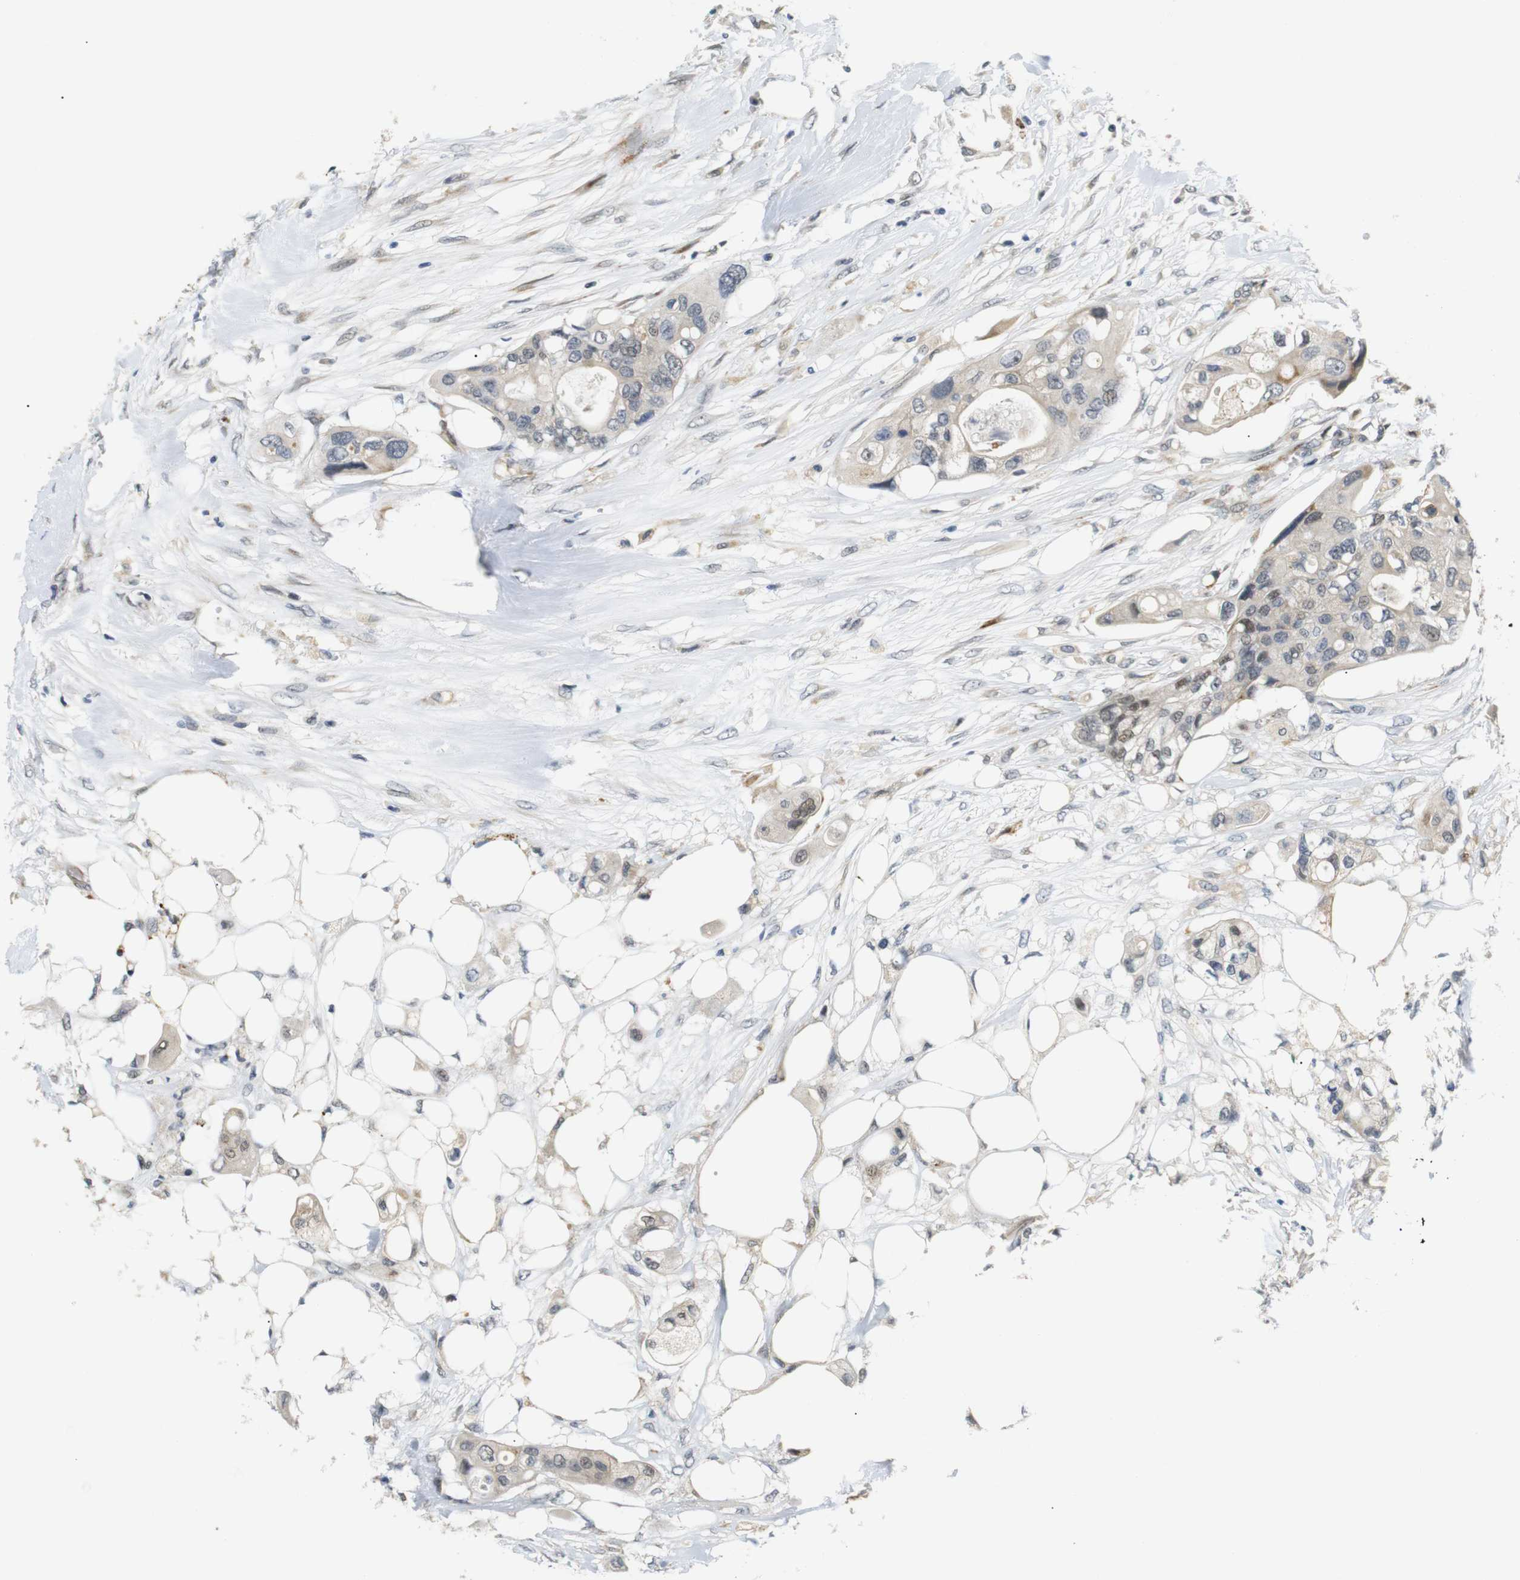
{"staining": {"intensity": "weak", "quantity": ">75%", "location": "cytoplasmic/membranous,nuclear"}, "tissue": "colorectal cancer", "cell_type": "Tumor cells", "image_type": "cancer", "snomed": [{"axis": "morphology", "description": "Adenocarcinoma, NOS"}, {"axis": "topography", "description": "Colon"}], "caption": "High-magnification brightfield microscopy of colorectal cancer stained with DAB (3,3'-diaminobenzidine) (brown) and counterstained with hematoxylin (blue). tumor cells exhibit weak cytoplasmic/membranous and nuclear expression is seen in about>75% of cells.", "gene": "SYDE1", "patient": {"sex": "female", "age": 57}}